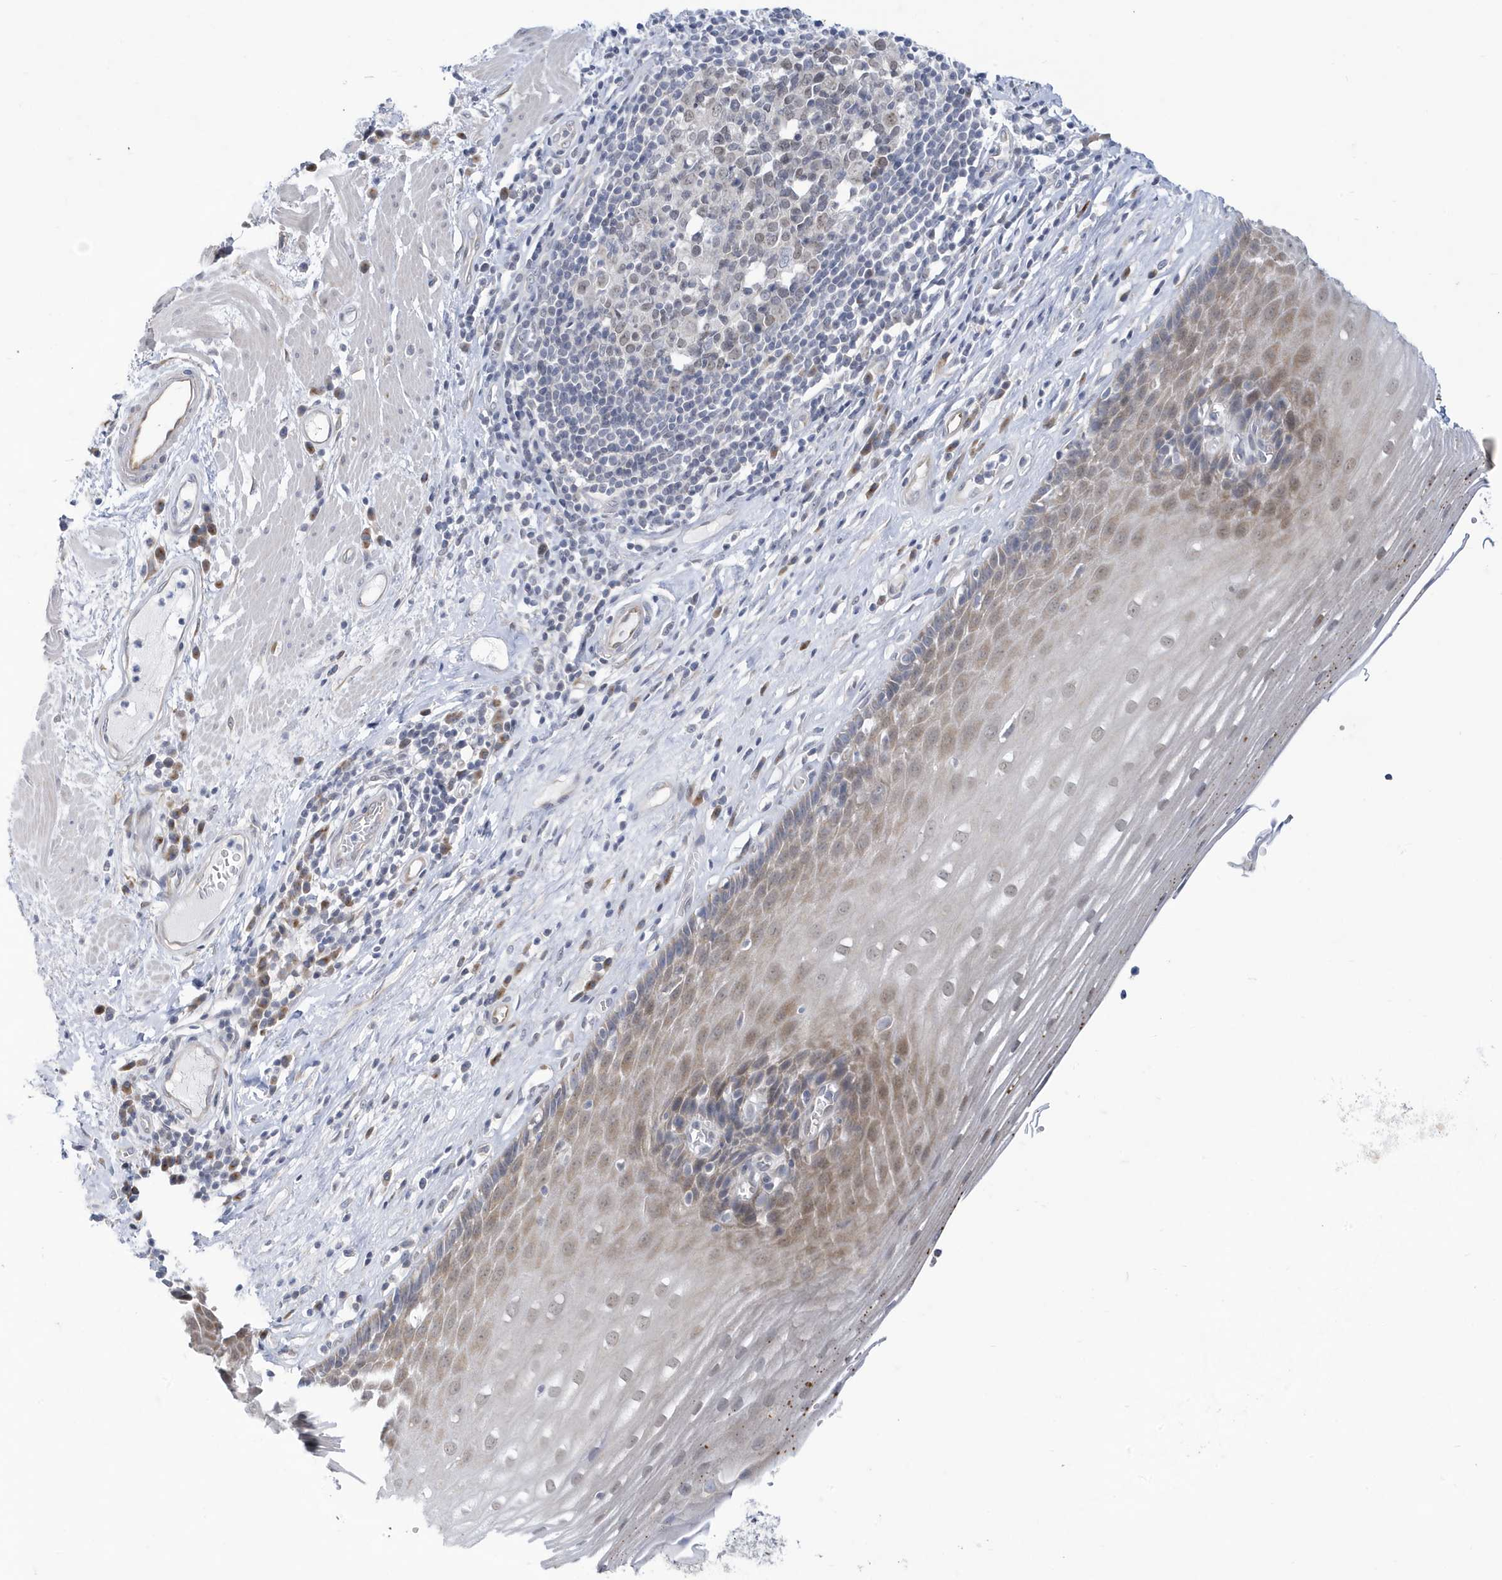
{"staining": {"intensity": "moderate", "quantity": "25%-75%", "location": "cytoplasmic/membranous,nuclear"}, "tissue": "esophagus", "cell_type": "Squamous epithelial cells", "image_type": "normal", "snomed": [{"axis": "morphology", "description": "Normal tissue, NOS"}, {"axis": "topography", "description": "Esophagus"}], "caption": "Immunohistochemistry (DAB) staining of unremarkable human esophagus demonstrates moderate cytoplasmic/membranous,nuclear protein expression in approximately 25%-75% of squamous epithelial cells.", "gene": "ZNF654", "patient": {"sex": "male", "age": 62}}